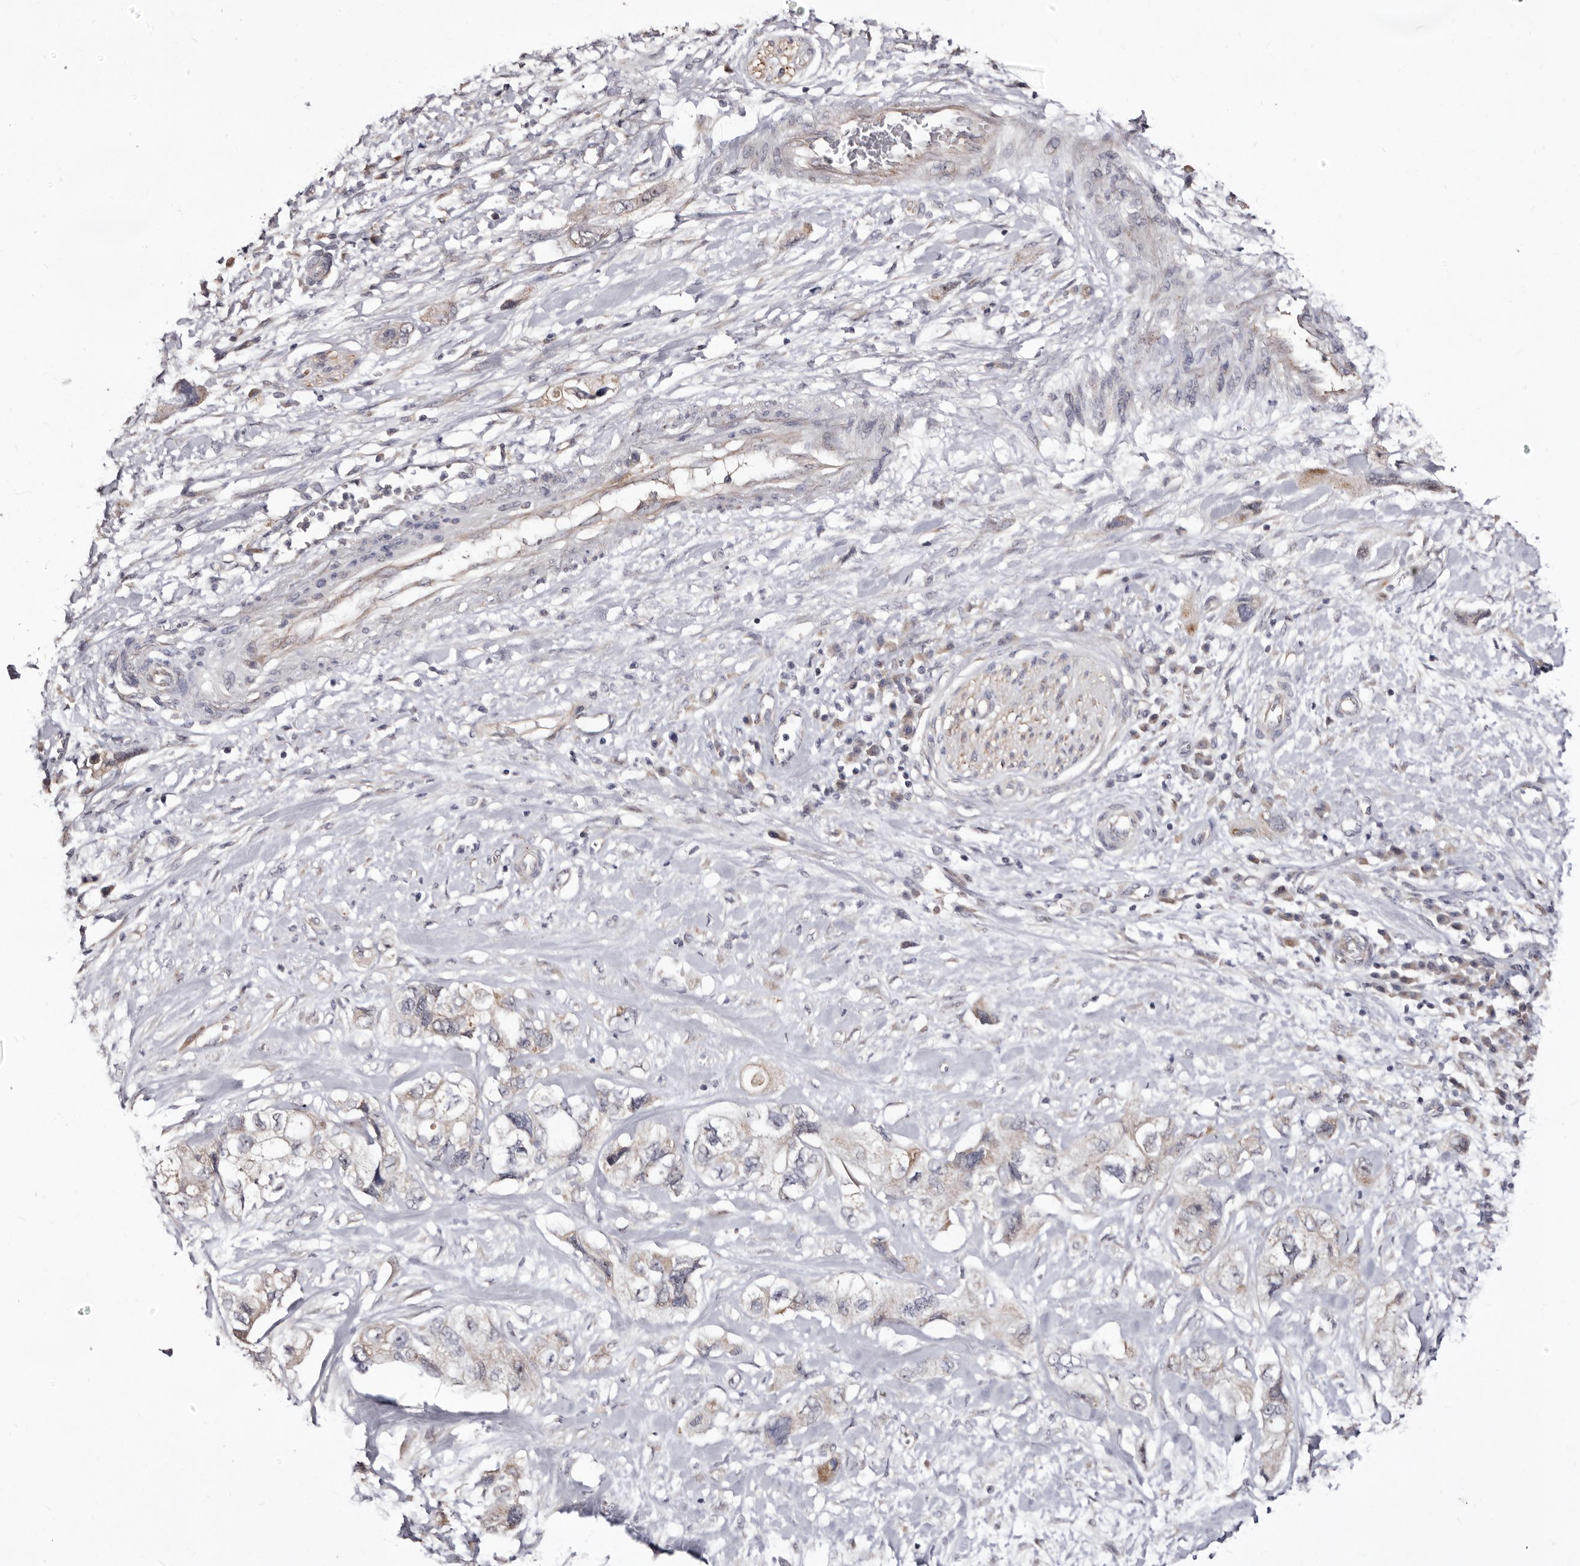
{"staining": {"intensity": "negative", "quantity": "none", "location": "none"}, "tissue": "pancreatic cancer", "cell_type": "Tumor cells", "image_type": "cancer", "snomed": [{"axis": "morphology", "description": "Adenocarcinoma, NOS"}, {"axis": "topography", "description": "Pancreas"}], "caption": "DAB immunohistochemical staining of pancreatic adenocarcinoma reveals no significant expression in tumor cells.", "gene": "PTAFR", "patient": {"sex": "female", "age": 73}}